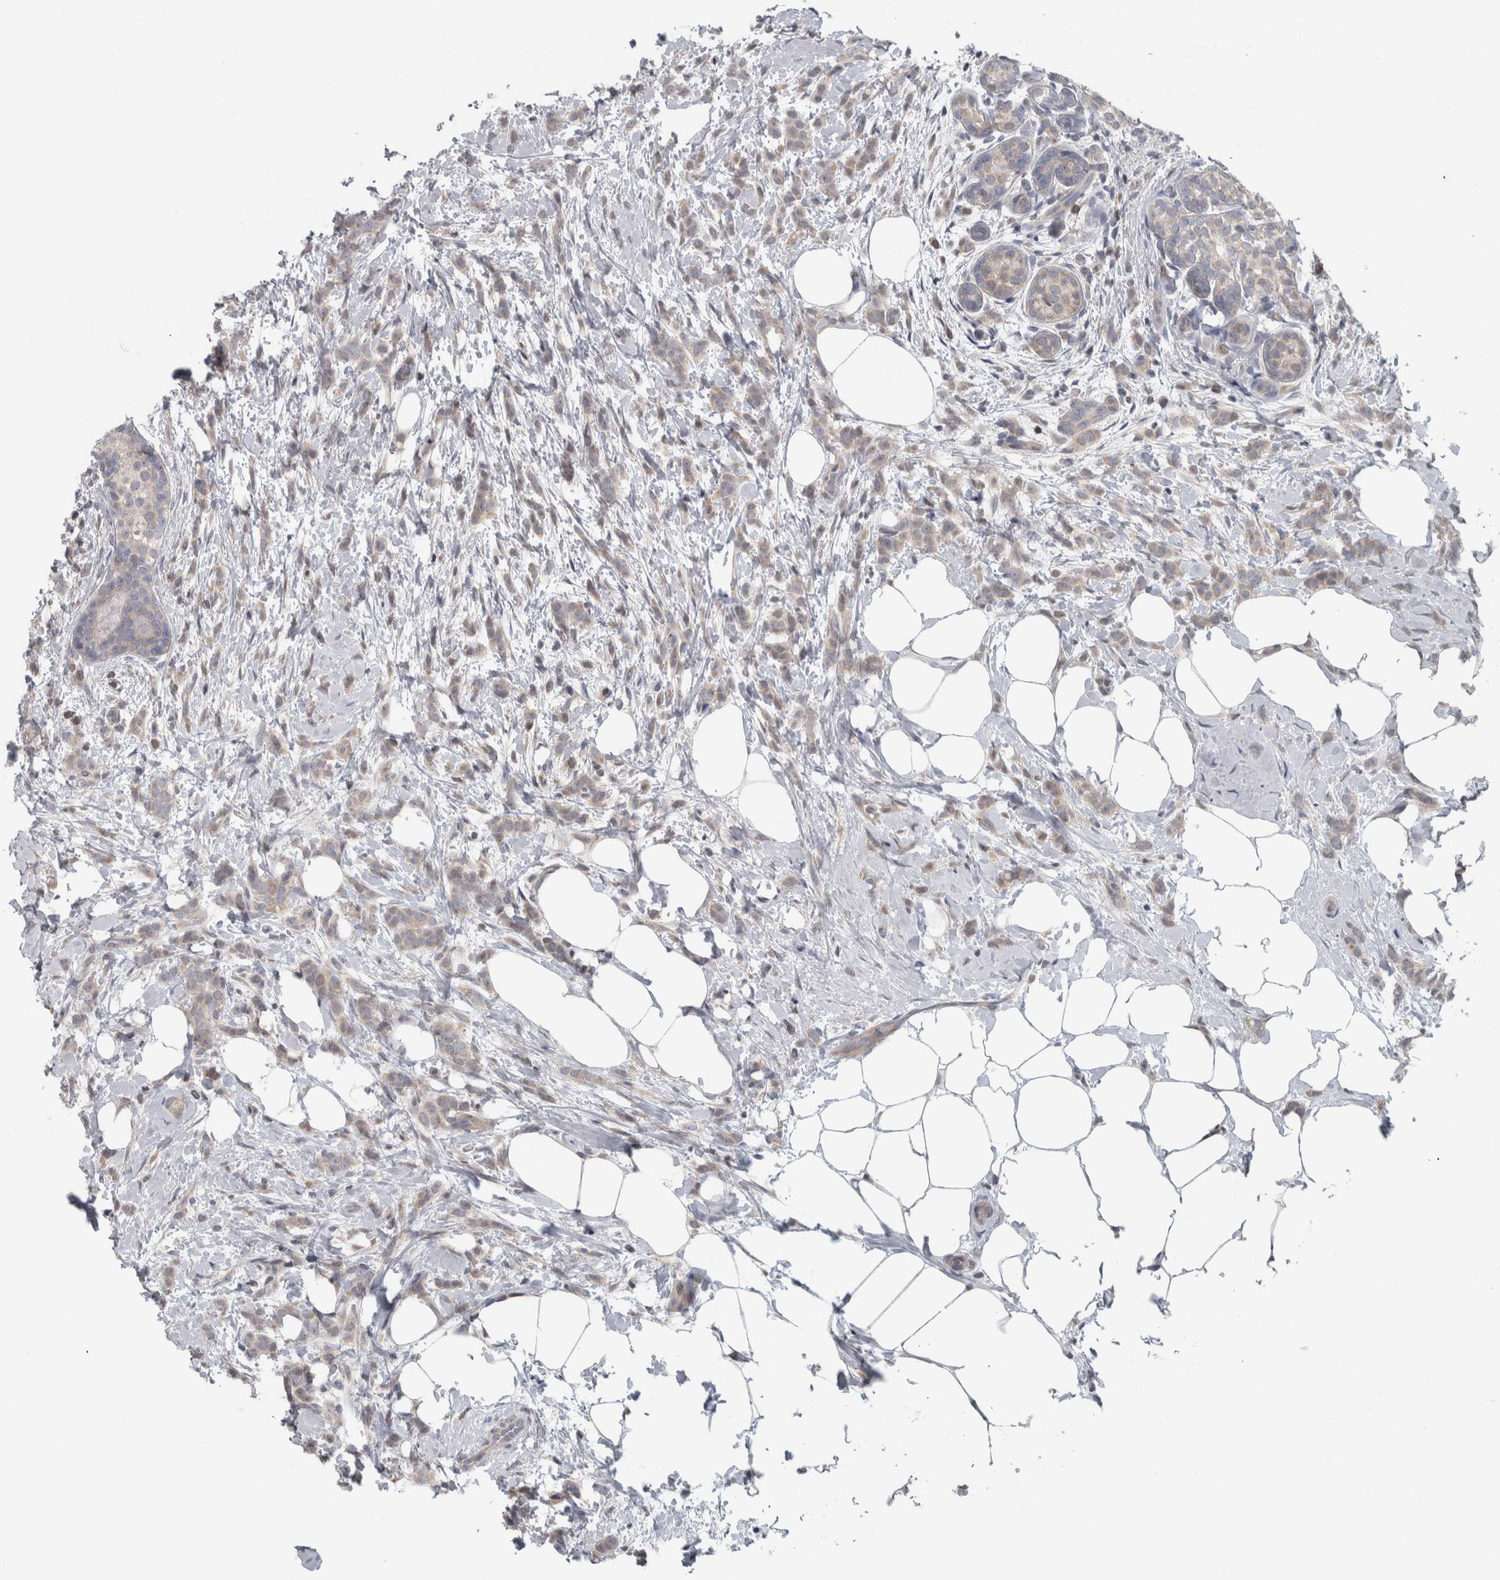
{"staining": {"intensity": "weak", "quantity": ">75%", "location": "cytoplasmic/membranous"}, "tissue": "breast cancer", "cell_type": "Tumor cells", "image_type": "cancer", "snomed": [{"axis": "morphology", "description": "Lobular carcinoma, in situ"}, {"axis": "morphology", "description": "Lobular carcinoma"}, {"axis": "topography", "description": "Breast"}], "caption": "Immunohistochemistry (DAB) staining of breast lobular carcinoma in situ displays weak cytoplasmic/membranous protein positivity in approximately >75% of tumor cells.", "gene": "CWC27", "patient": {"sex": "female", "age": 41}}